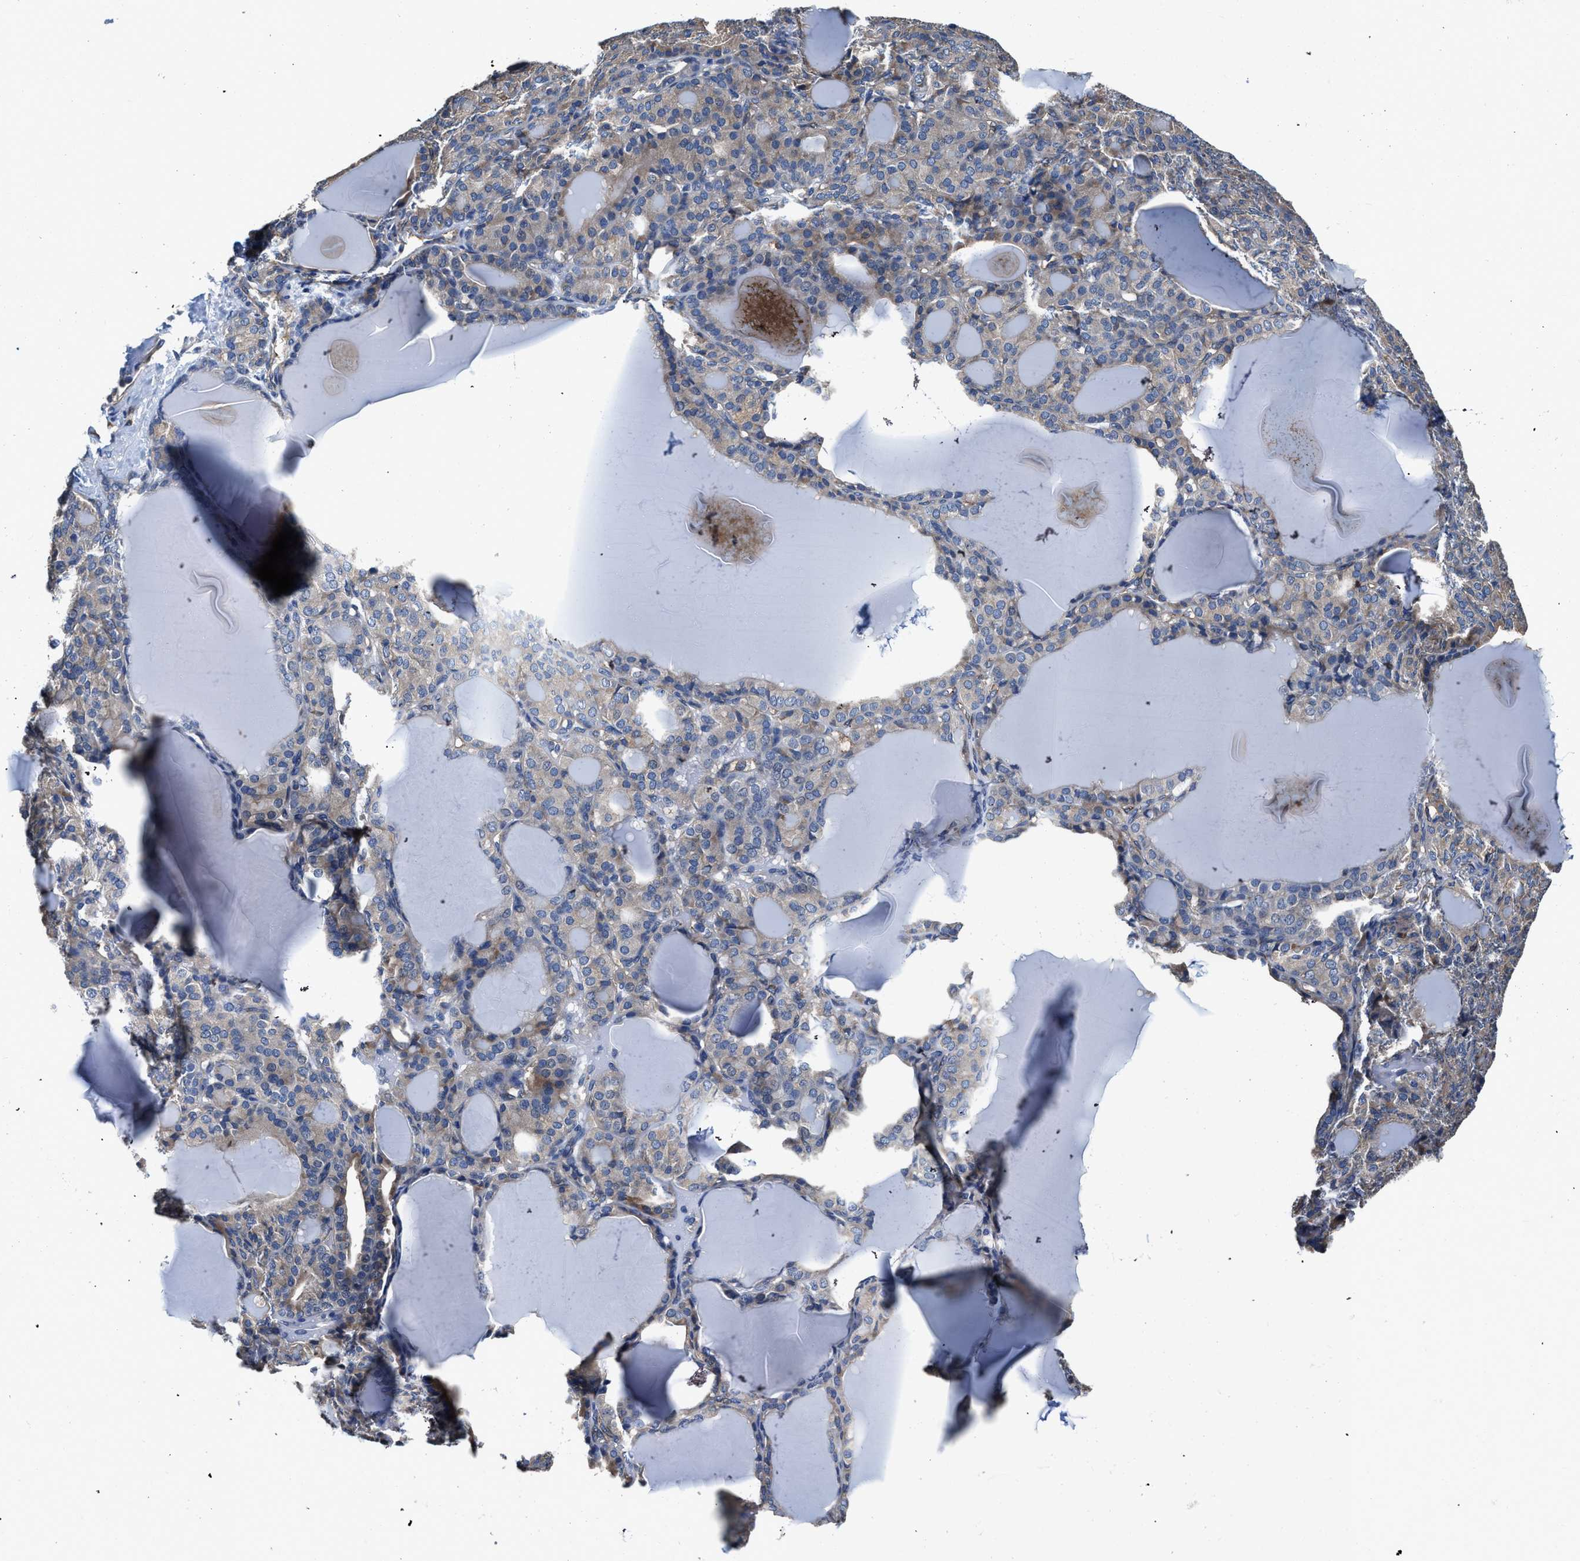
{"staining": {"intensity": "weak", "quantity": ">75%", "location": "cytoplasmic/membranous"}, "tissue": "thyroid gland", "cell_type": "Glandular cells", "image_type": "normal", "snomed": [{"axis": "morphology", "description": "Normal tissue, NOS"}, {"axis": "topography", "description": "Thyroid gland"}], "caption": "IHC photomicrograph of unremarkable thyroid gland stained for a protein (brown), which reveals low levels of weak cytoplasmic/membranous expression in approximately >75% of glandular cells.", "gene": "C22orf42", "patient": {"sex": "female", "age": 28}}